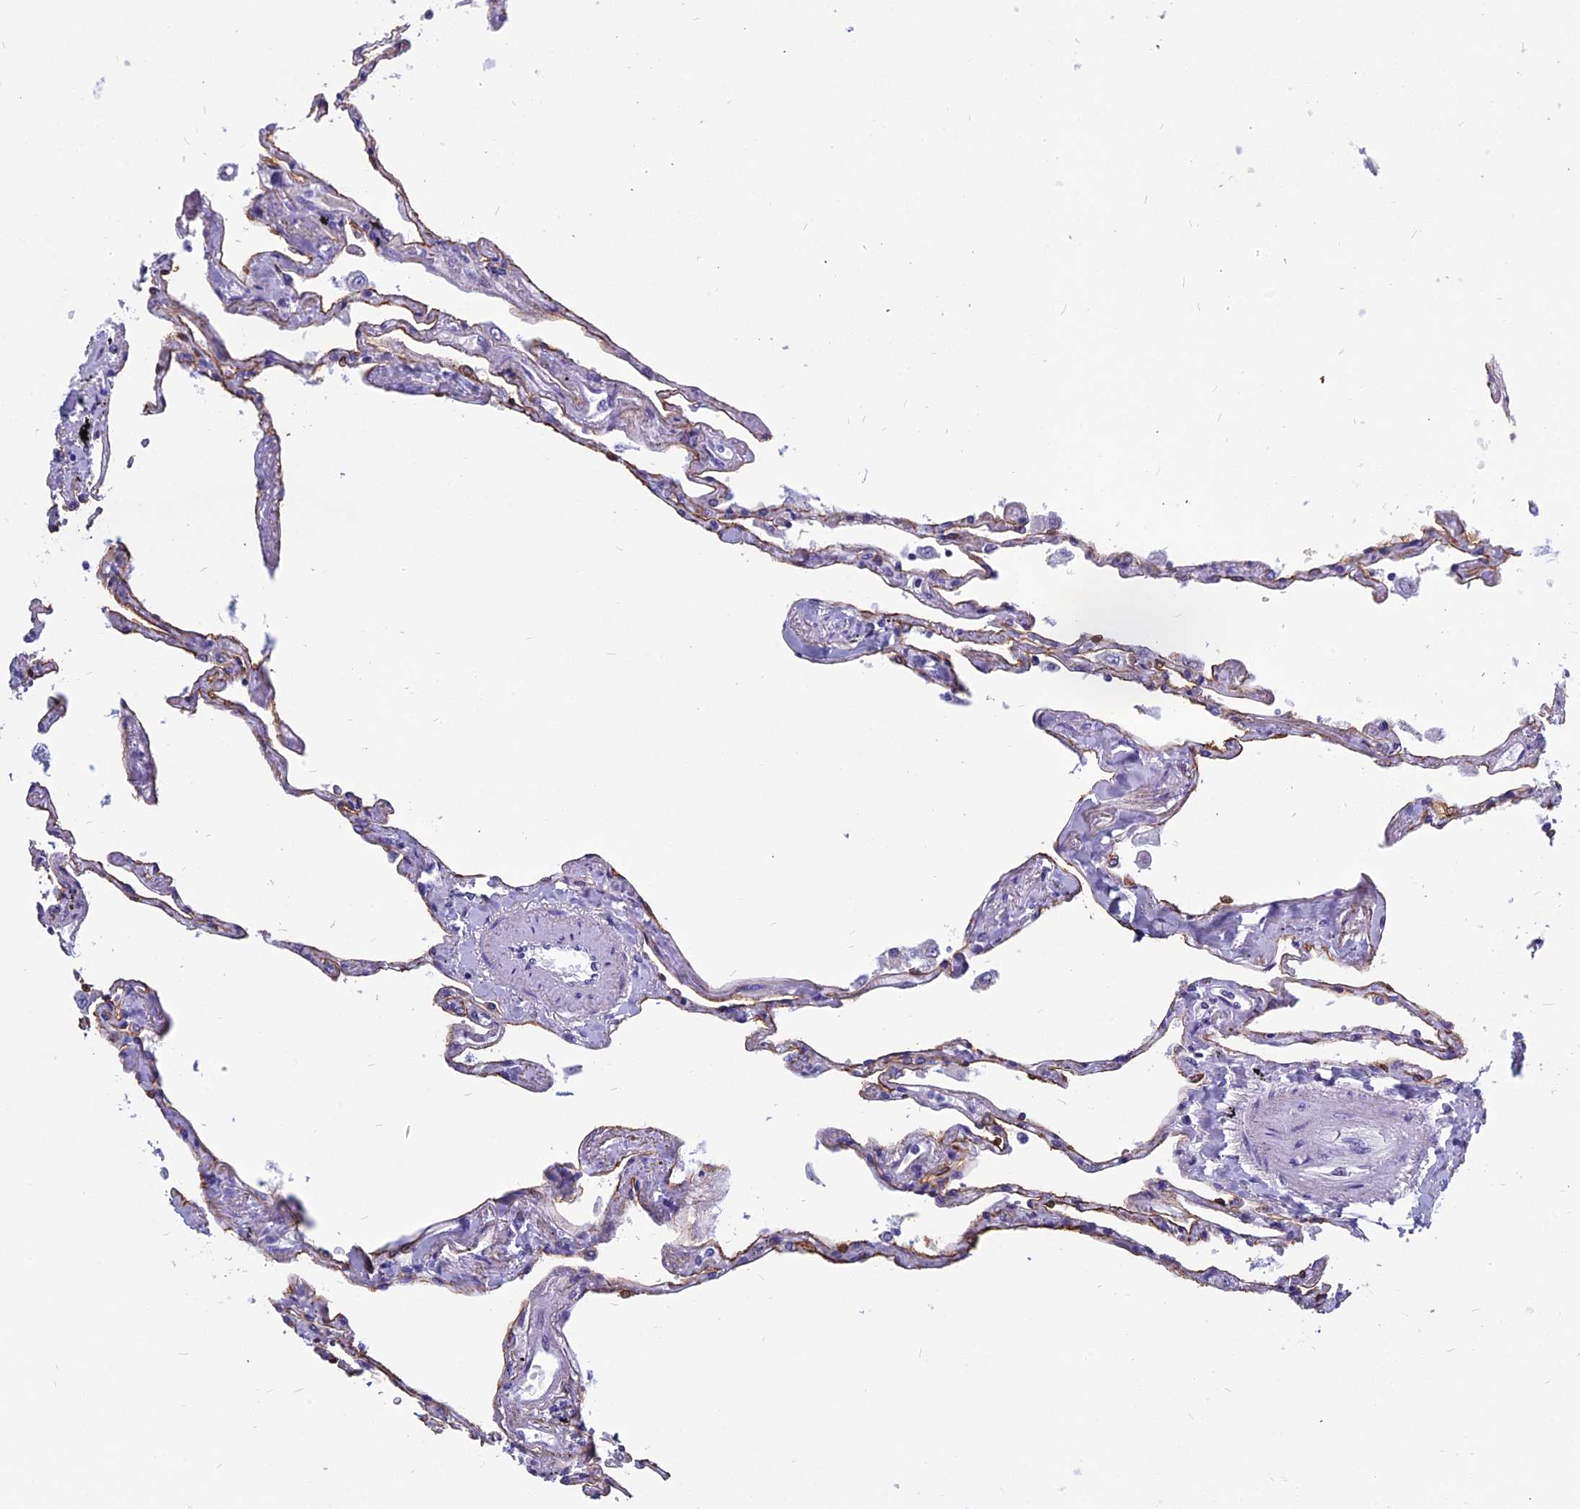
{"staining": {"intensity": "moderate", "quantity": "25%-75%", "location": "cytoplasmic/membranous"}, "tissue": "lung", "cell_type": "Alveolar cells", "image_type": "normal", "snomed": [{"axis": "morphology", "description": "Normal tissue, NOS"}, {"axis": "topography", "description": "Lung"}], "caption": "Moderate cytoplasmic/membranous expression for a protein is seen in about 25%-75% of alveolar cells of unremarkable lung using IHC.", "gene": "RBM41", "patient": {"sex": "female", "age": 67}}